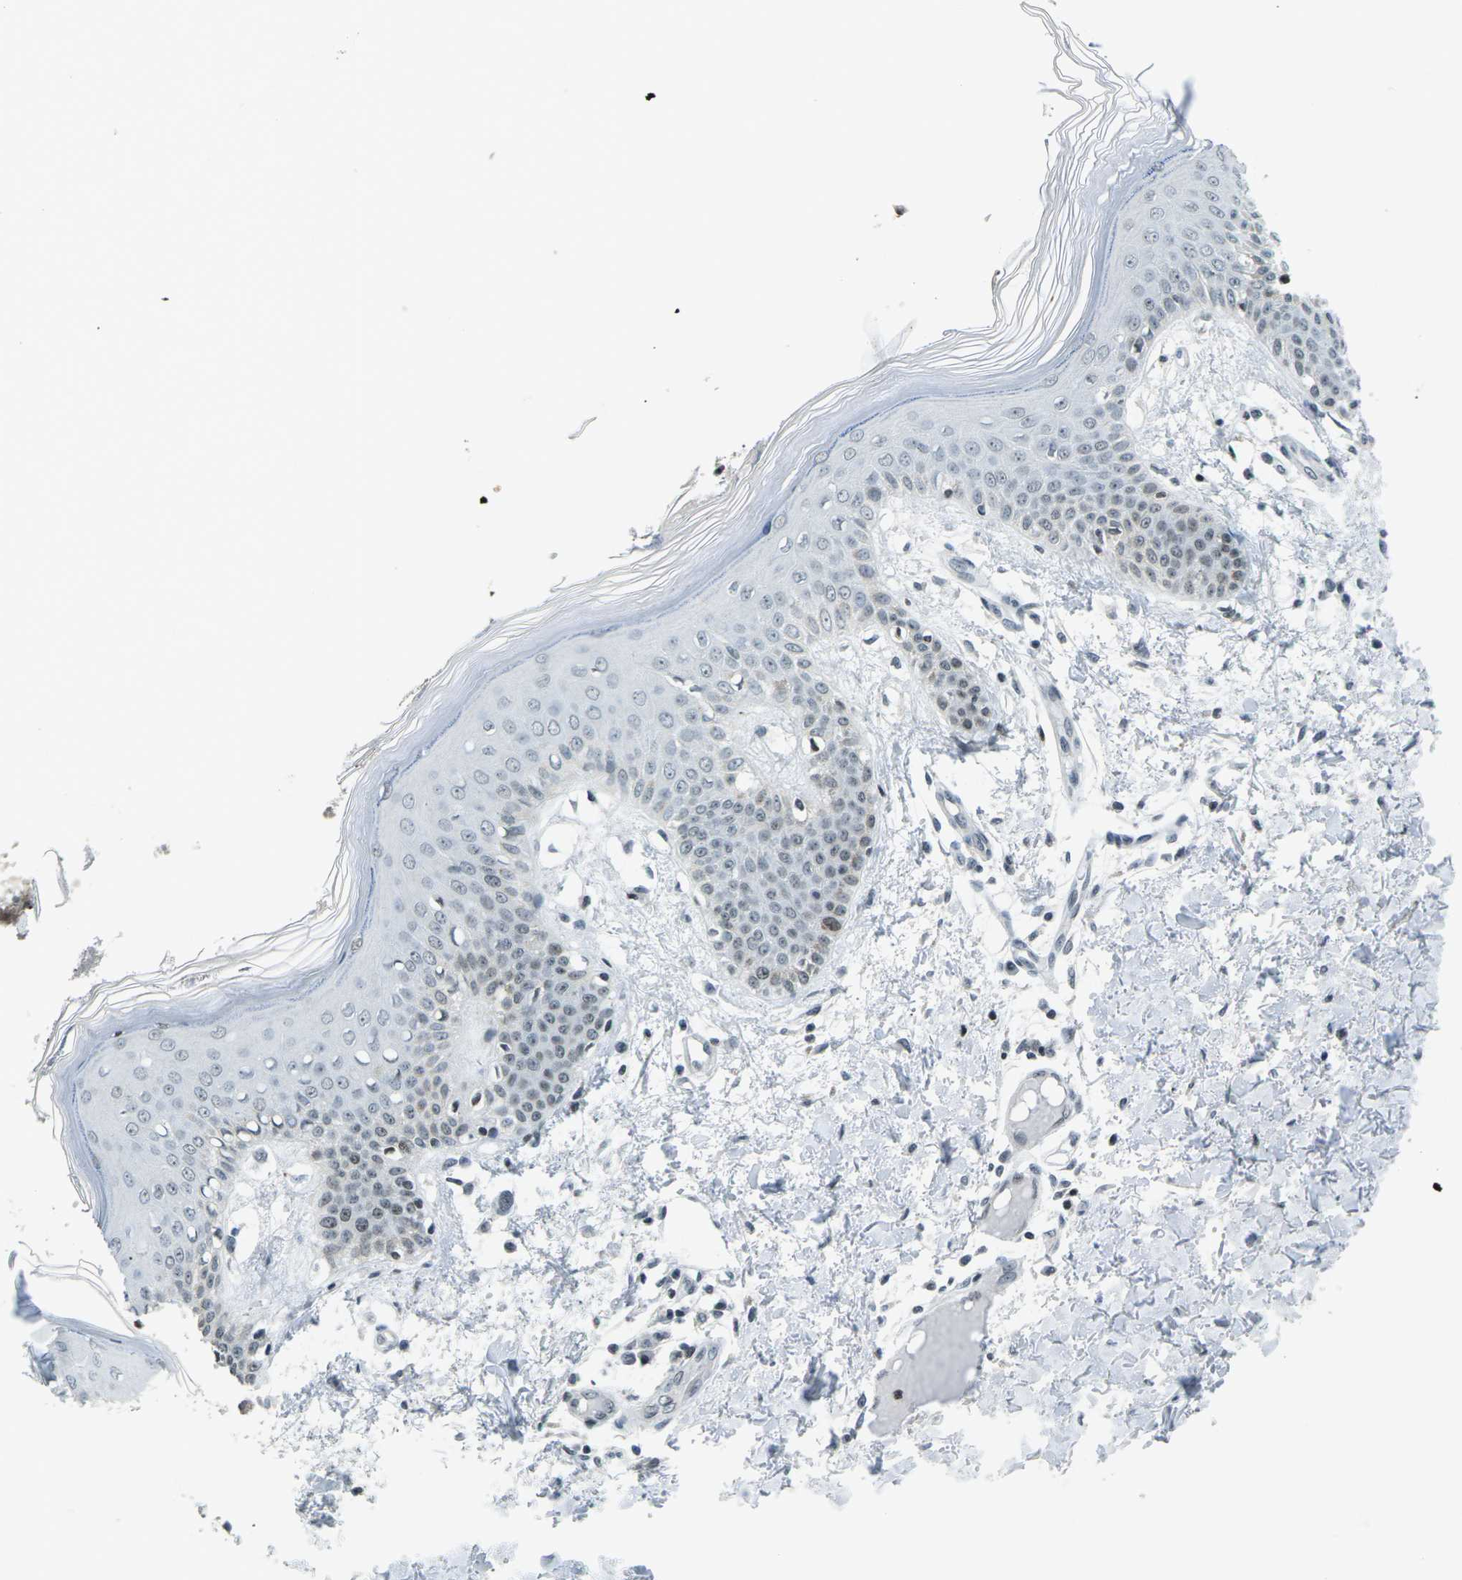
{"staining": {"intensity": "negative", "quantity": "none", "location": "none"}, "tissue": "skin", "cell_type": "Fibroblasts", "image_type": "normal", "snomed": [{"axis": "morphology", "description": "Normal tissue, NOS"}, {"axis": "topography", "description": "Skin"}], "caption": "Immunohistochemistry (IHC) histopathology image of normal skin: human skin stained with DAB exhibits no significant protein positivity in fibroblasts.", "gene": "EME1", "patient": {"sex": "male", "age": 53}}